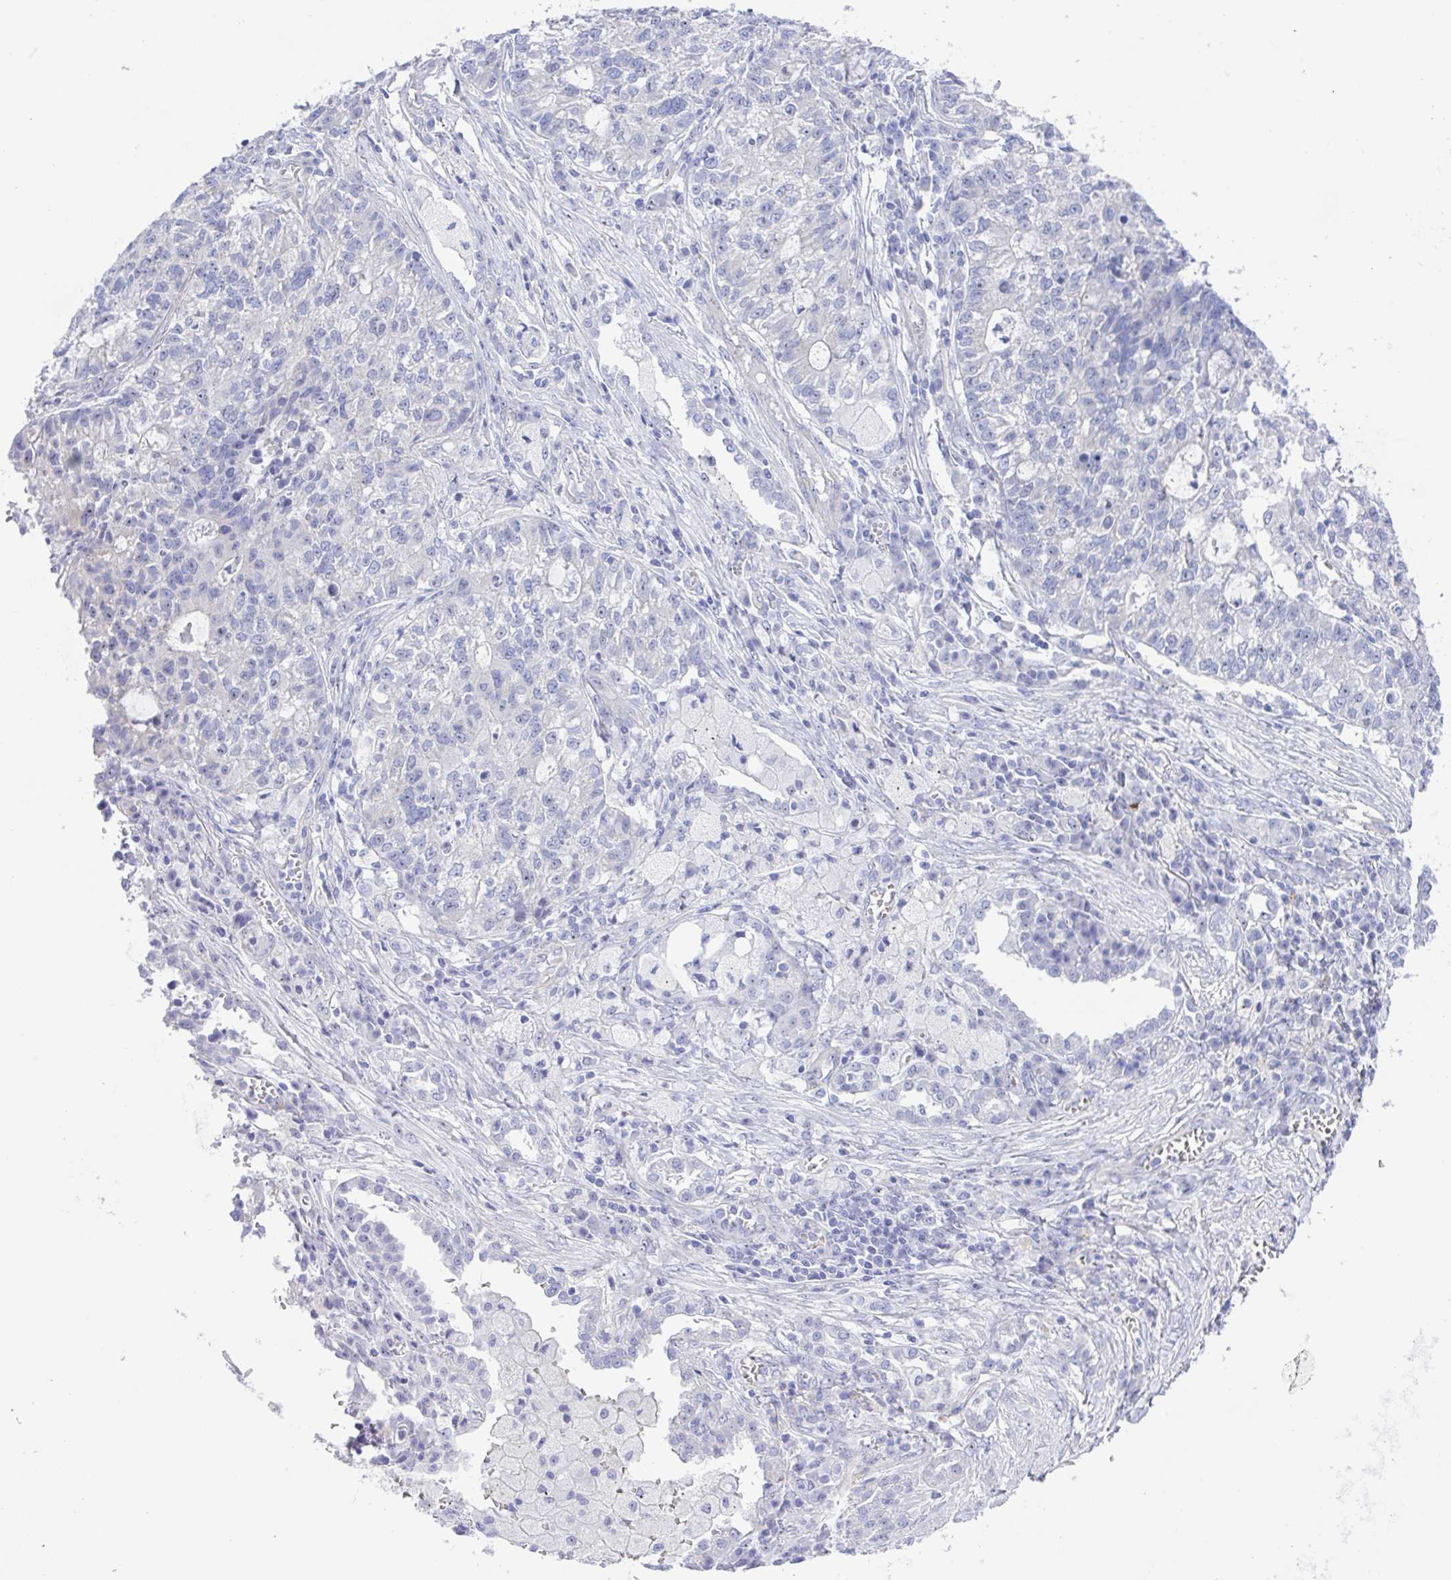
{"staining": {"intensity": "negative", "quantity": "none", "location": "none"}, "tissue": "lung cancer", "cell_type": "Tumor cells", "image_type": "cancer", "snomed": [{"axis": "morphology", "description": "Adenocarcinoma, NOS"}, {"axis": "topography", "description": "Lung"}], "caption": "The photomicrograph reveals no staining of tumor cells in lung cancer. (DAB (3,3'-diaminobenzidine) immunohistochemistry, high magnification).", "gene": "MUCL3", "patient": {"sex": "male", "age": 57}}